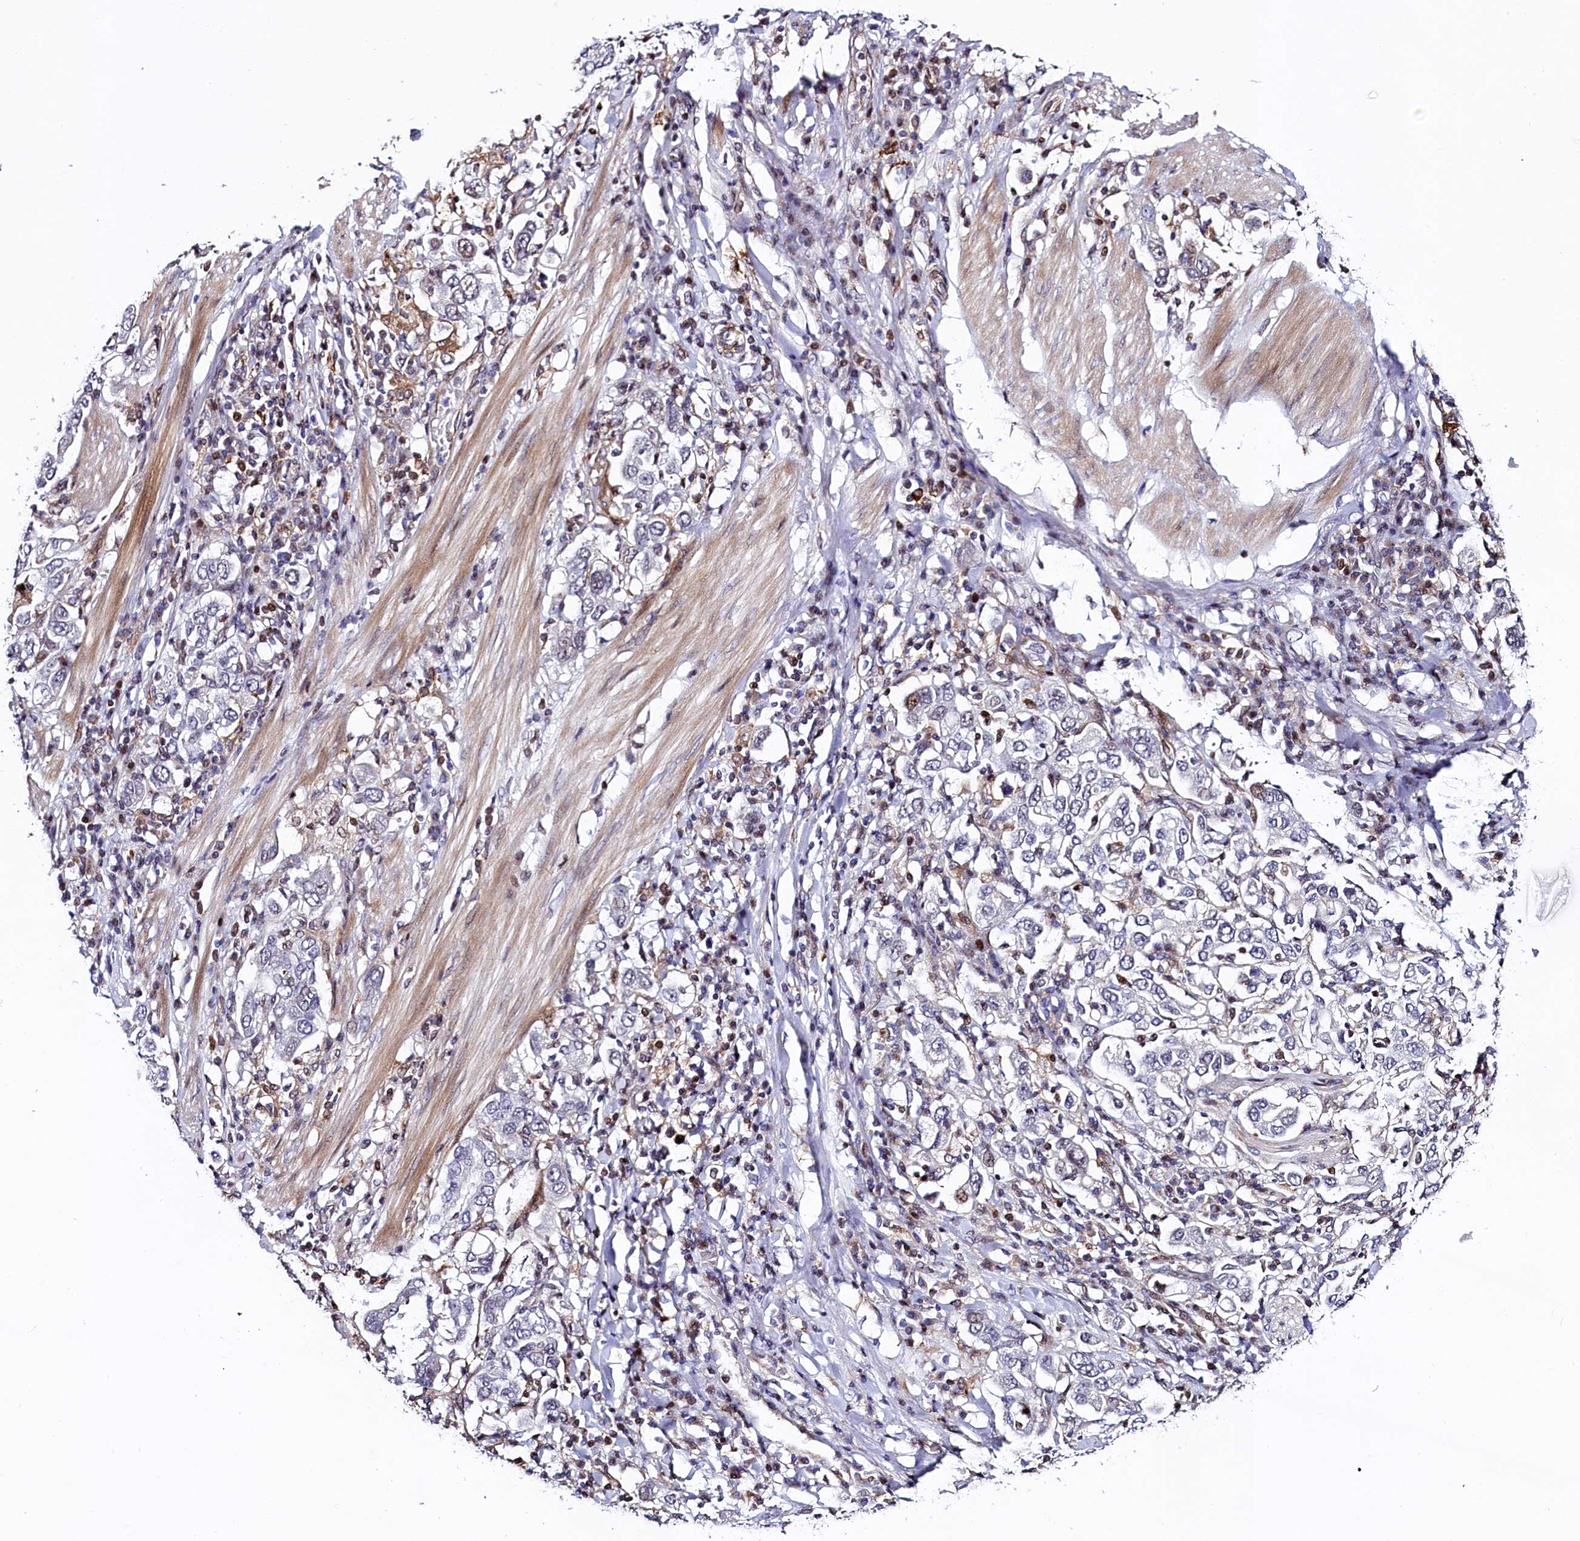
{"staining": {"intensity": "negative", "quantity": "none", "location": "none"}, "tissue": "stomach cancer", "cell_type": "Tumor cells", "image_type": "cancer", "snomed": [{"axis": "morphology", "description": "Adenocarcinoma, NOS"}, {"axis": "topography", "description": "Stomach, upper"}], "caption": "The IHC histopathology image has no significant expression in tumor cells of stomach cancer tissue.", "gene": "TGDS", "patient": {"sex": "male", "age": 62}}